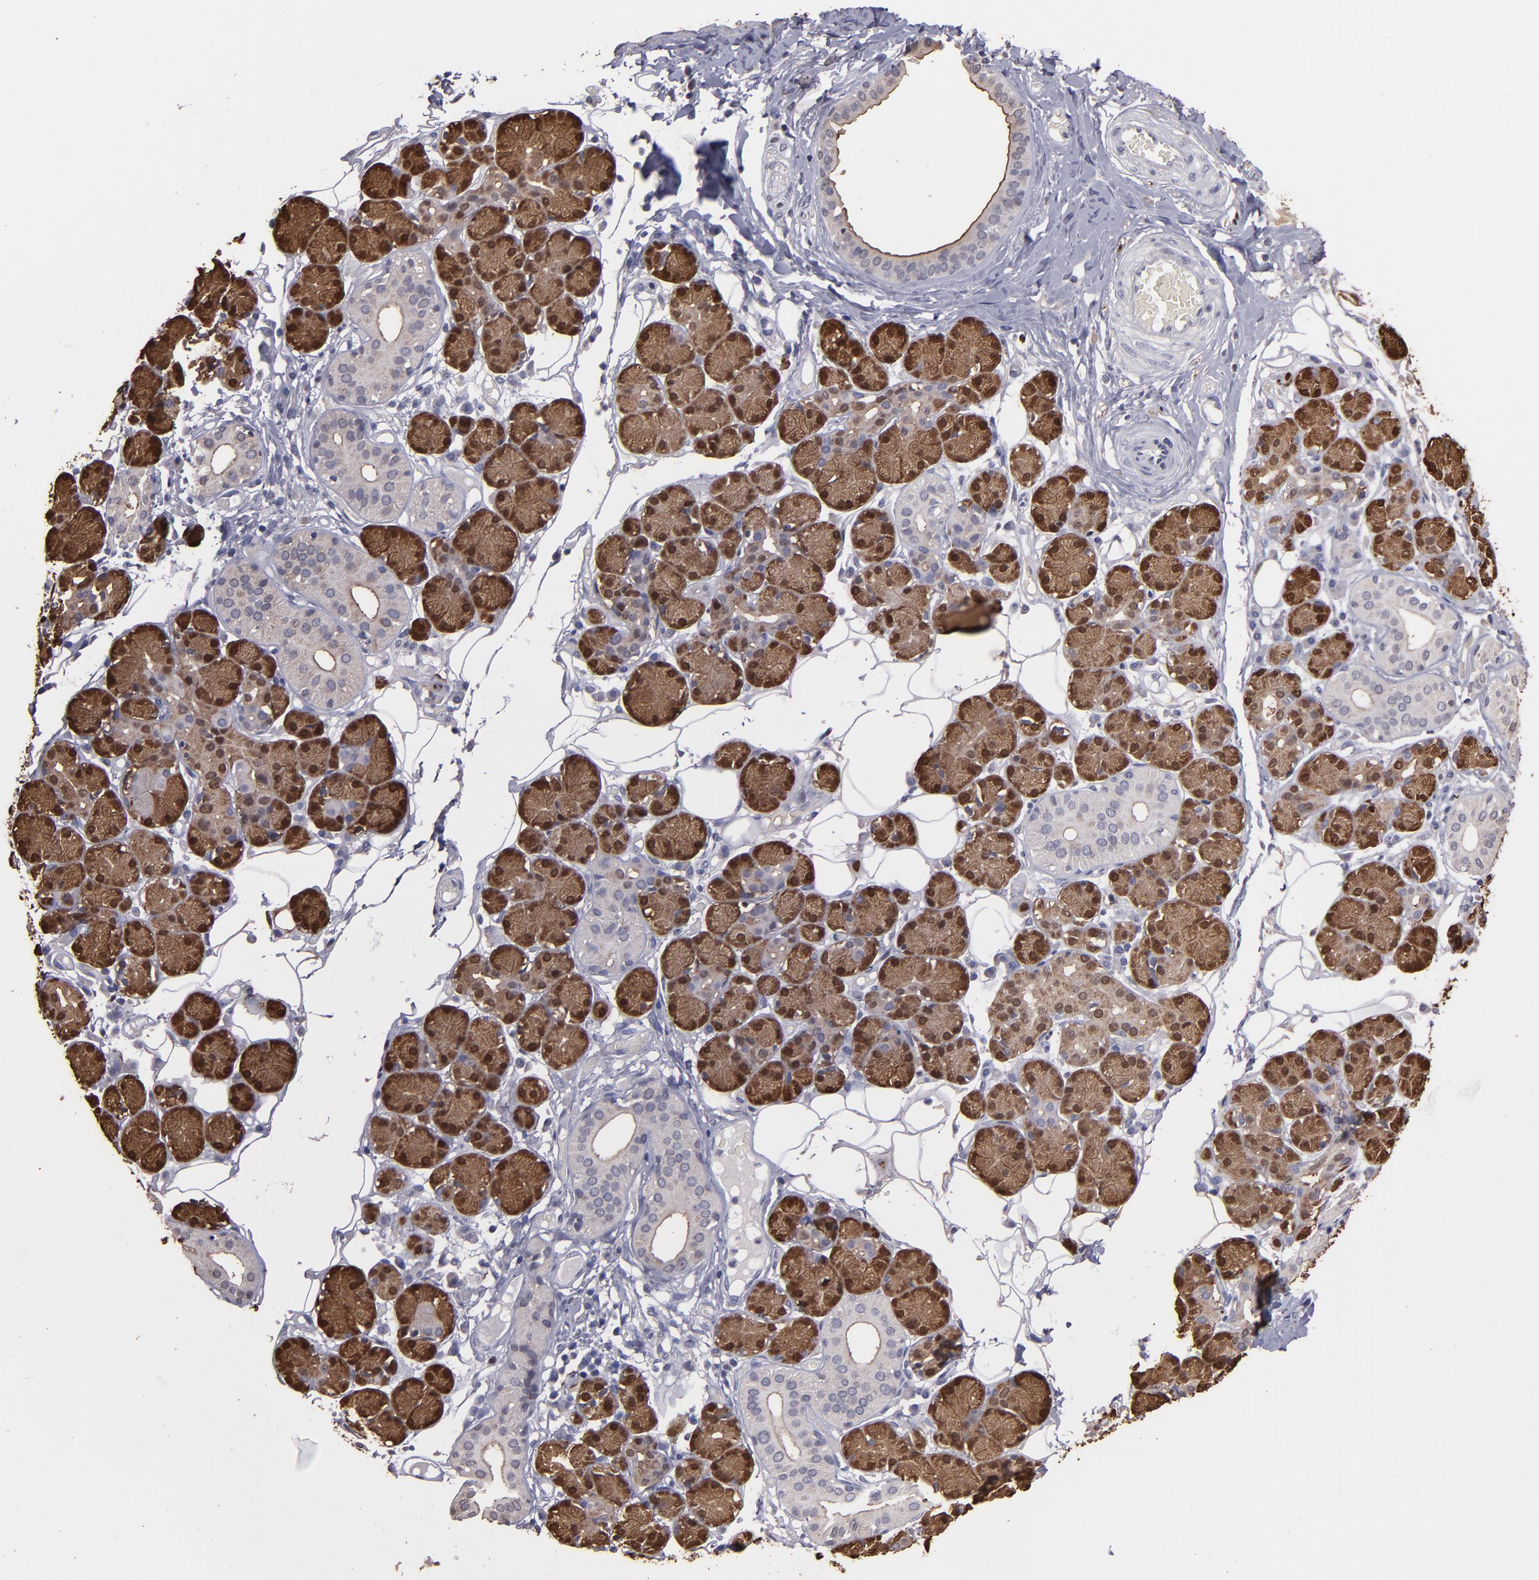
{"staining": {"intensity": "strong", "quantity": ">75%", "location": "cytoplasmic/membranous,nuclear"}, "tissue": "salivary gland", "cell_type": "Glandular cells", "image_type": "normal", "snomed": [{"axis": "morphology", "description": "Normal tissue, NOS"}, {"axis": "topography", "description": "Salivary gland"}], "caption": "A high amount of strong cytoplasmic/membranous,nuclear positivity is identified in about >75% of glandular cells in normal salivary gland.", "gene": "S100A1", "patient": {"sex": "male", "age": 54}}